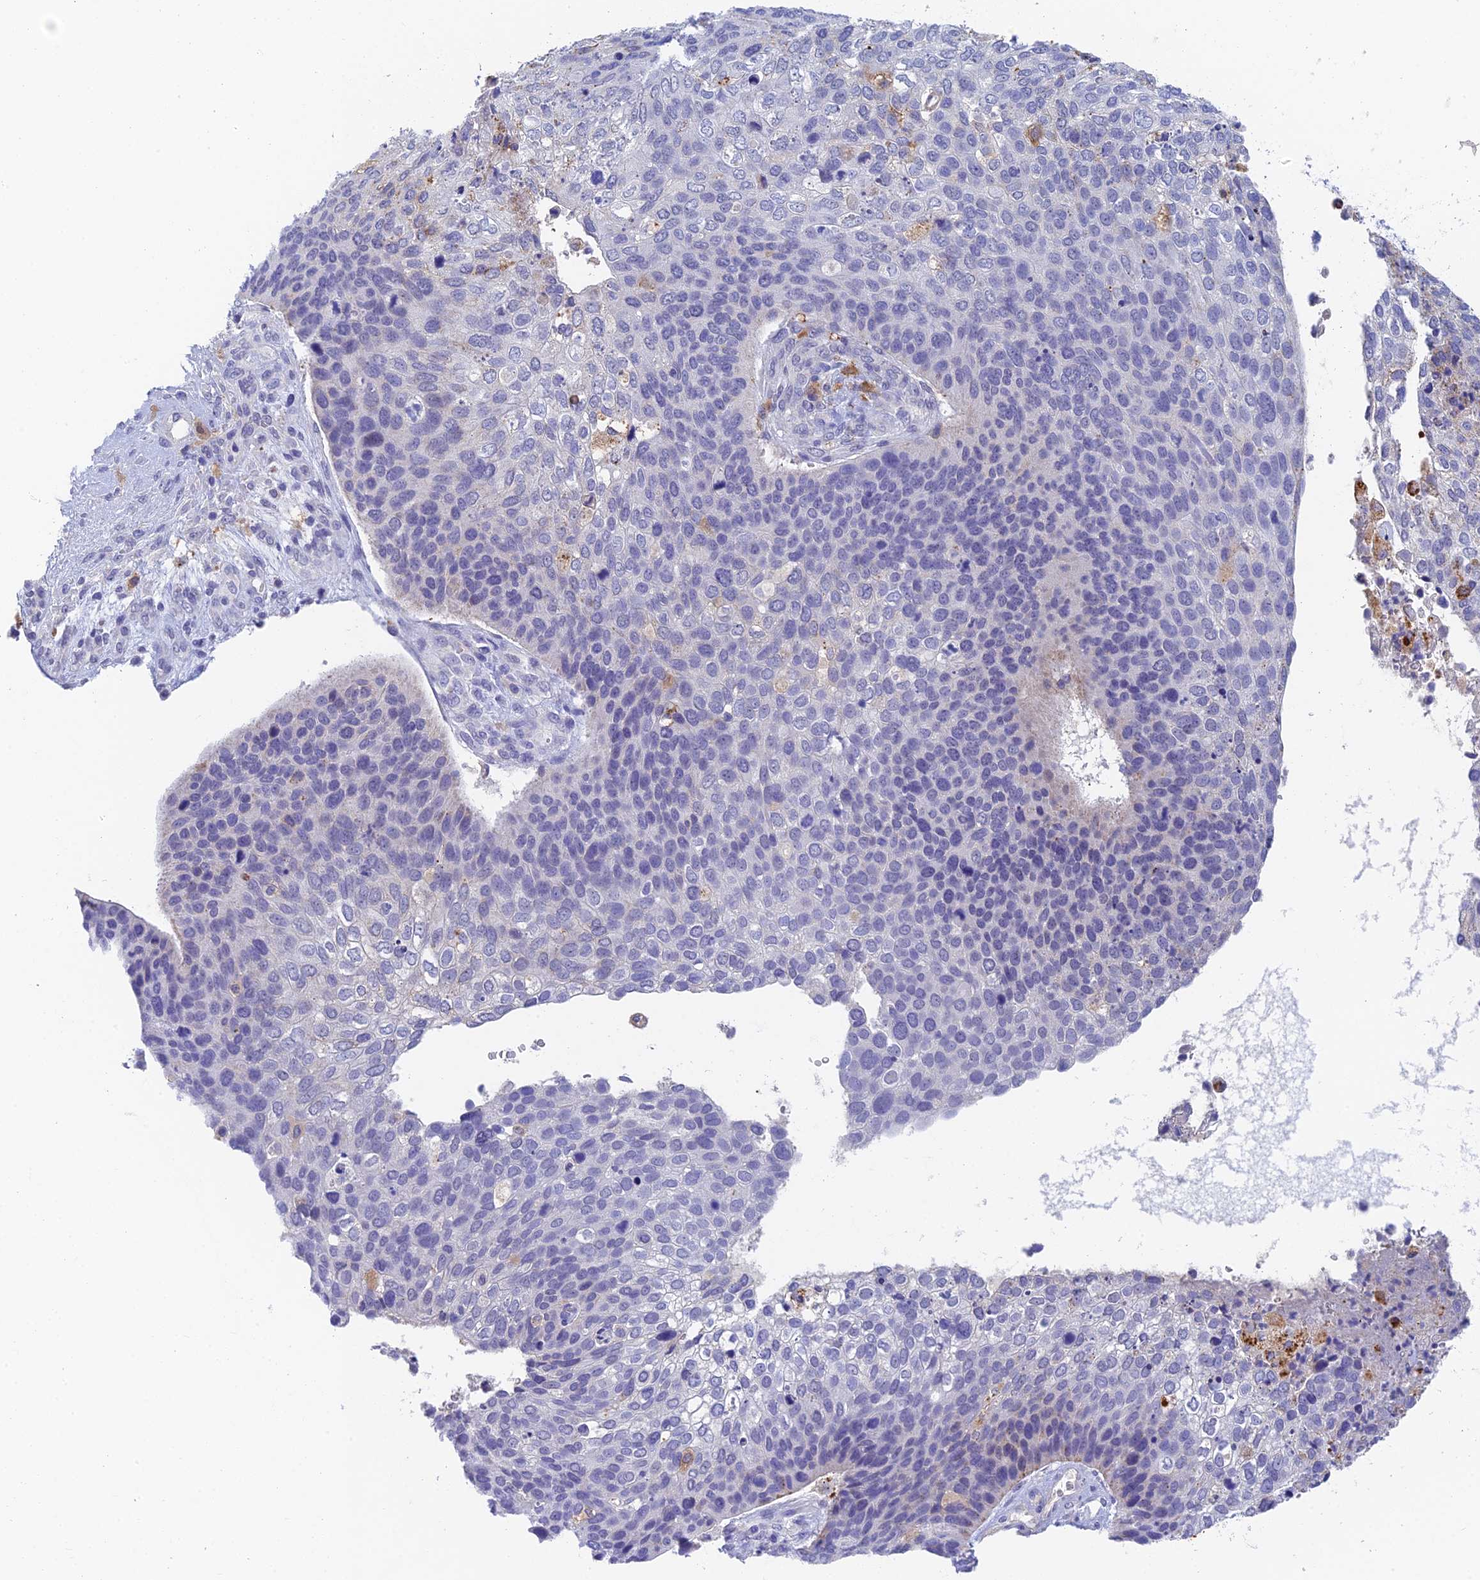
{"staining": {"intensity": "negative", "quantity": "none", "location": "none"}, "tissue": "skin cancer", "cell_type": "Tumor cells", "image_type": "cancer", "snomed": [{"axis": "morphology", "description": "Basal cell carcinoma"}, {"axis": "topography", "description": "Skin"}], "caption": "DAB (3,3'-diaminobenzidine) immunohistochemical staining of skin cancer (basal cell carcinoma) reveals no significant staining in tumor cells.", "gene": "ADAMTS13", "patient": {"sex": "female", "age": 74}}